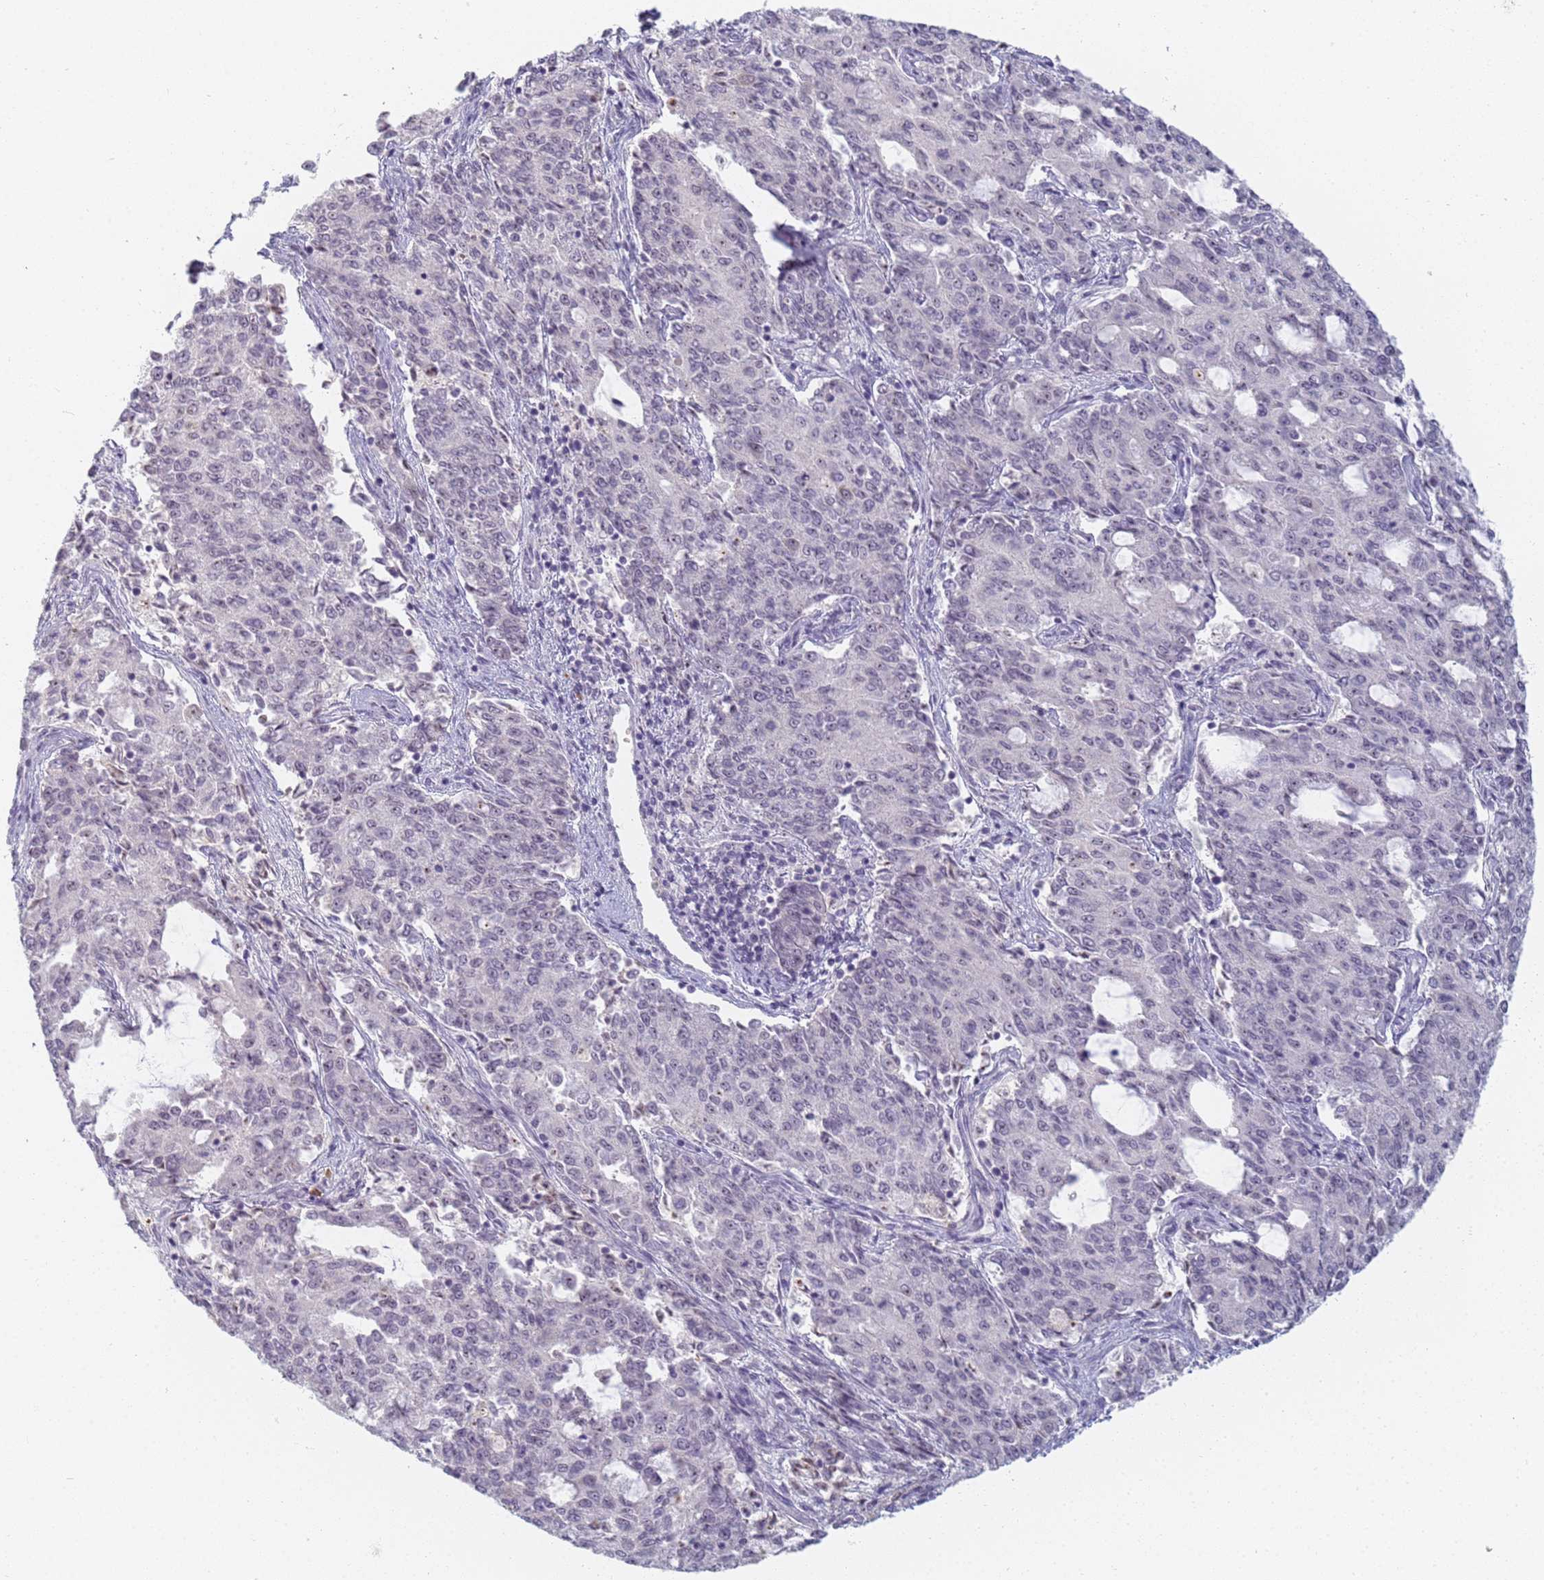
{"staining": {"intensity": "negative", "quantity": "none", "location": "none"}, "tissue": "endometrial cancer", "cell_type": "Tumor cells", "image_type": "cancer", "snomed": [{"axis": "morphology", "description": "Adenocarcinoma, NOS"}, {"axis": "topography", "description": "Endometrium"}], "caption": "Tumor cells are negative for protein expression in human endometrial adenocarcinoma.", "gene": "SLC38A9", "patient": {"sex": "female", "age": 50}}